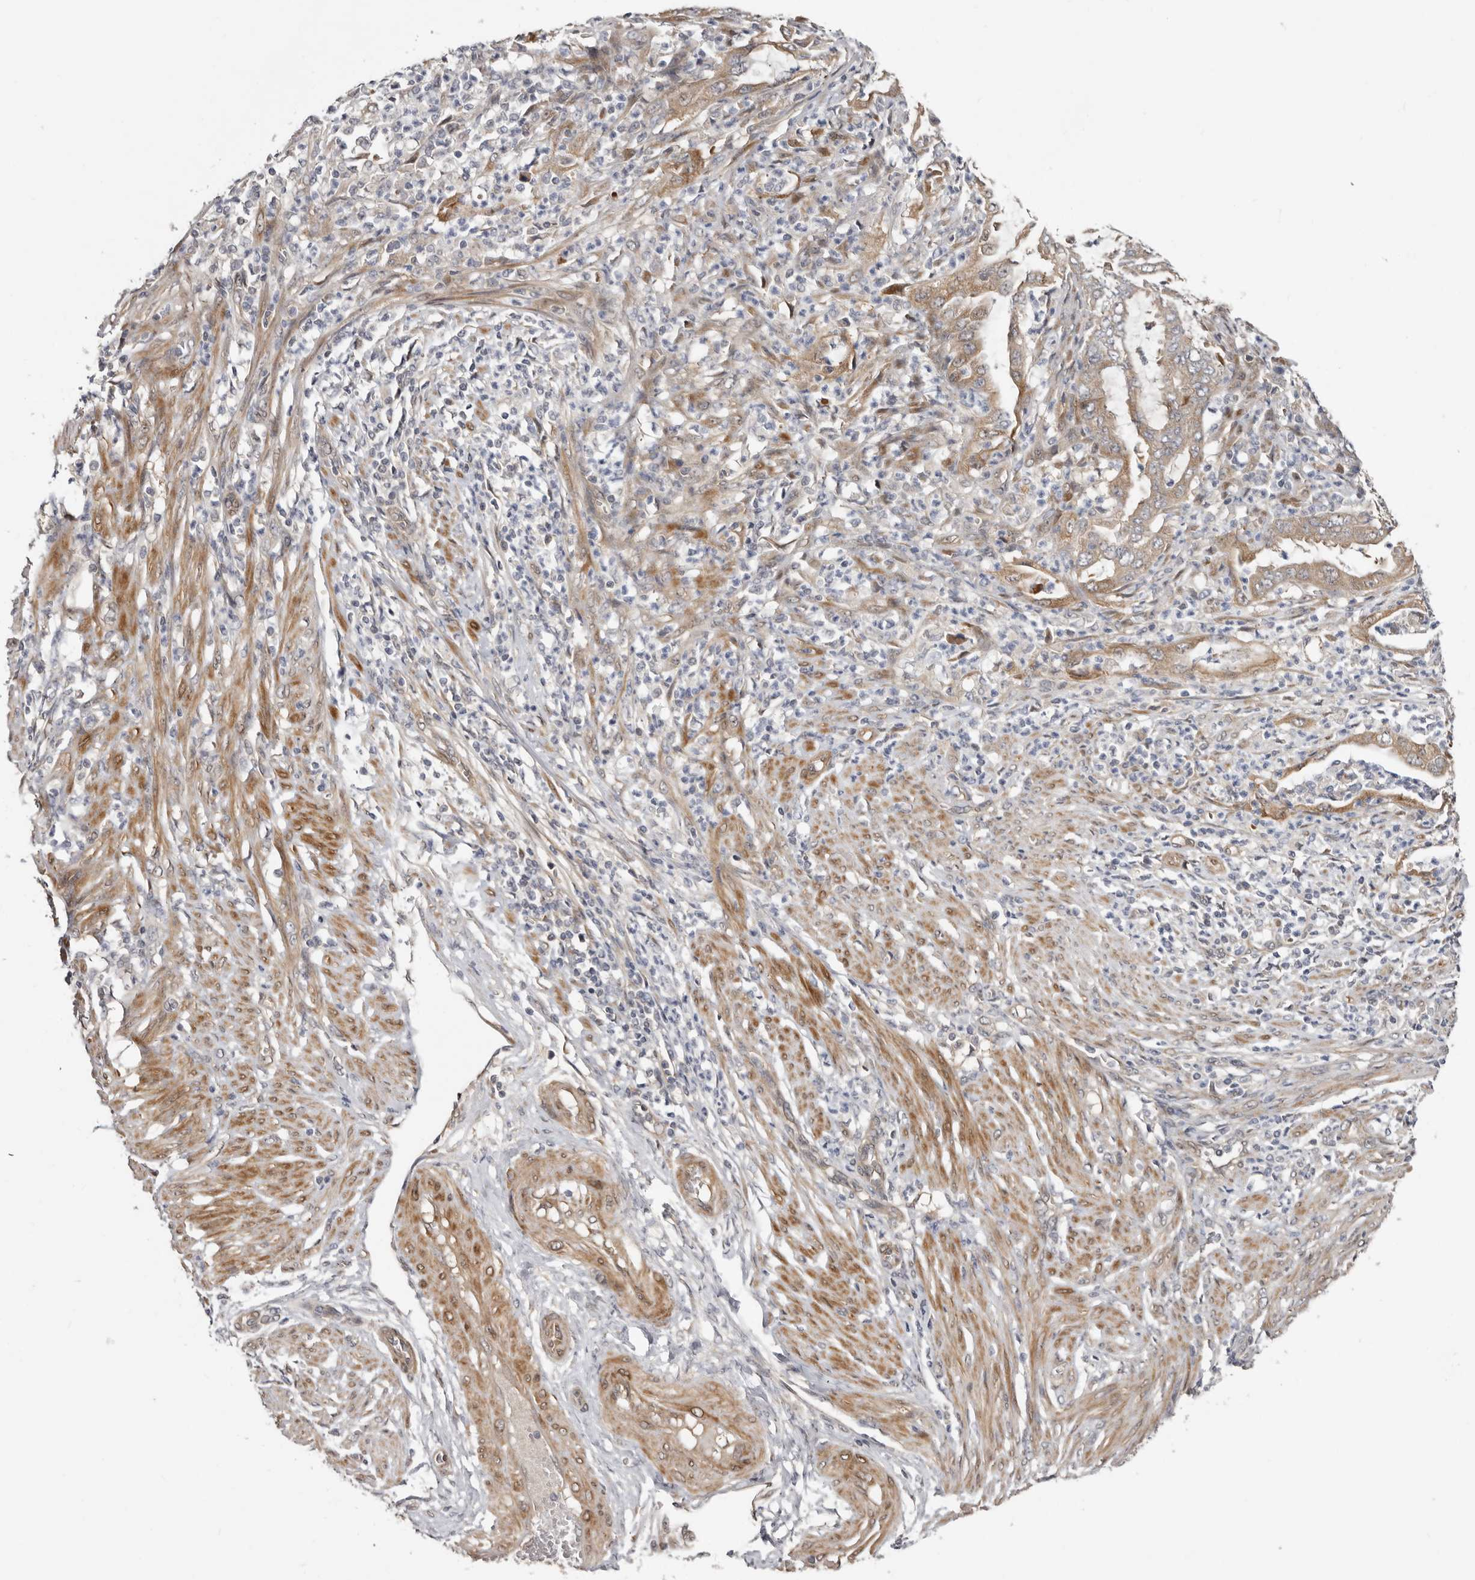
{"staining": {"intensity": "weak", "quantity": ">75%", "location": "cytoplasmic/membranous"}, "tissue": "endometrial cancer", "cell_type": "Tumor cells", "image_type": "cancer", "snomed": [{"axis": "morphology", "description": "Adenocarcinoma, NOS"}, {"axis": "topography", "description": "Endometrium"}], "caption": "Endometrial cancer (adenocarcinoma) tissue displays weak cytoplasmic/membranous positivity in about >75% of tumor cells, visualized by immunohistochemistry.", "gene": "SBDS", "patient": {"sex": "female", "age": 51}}